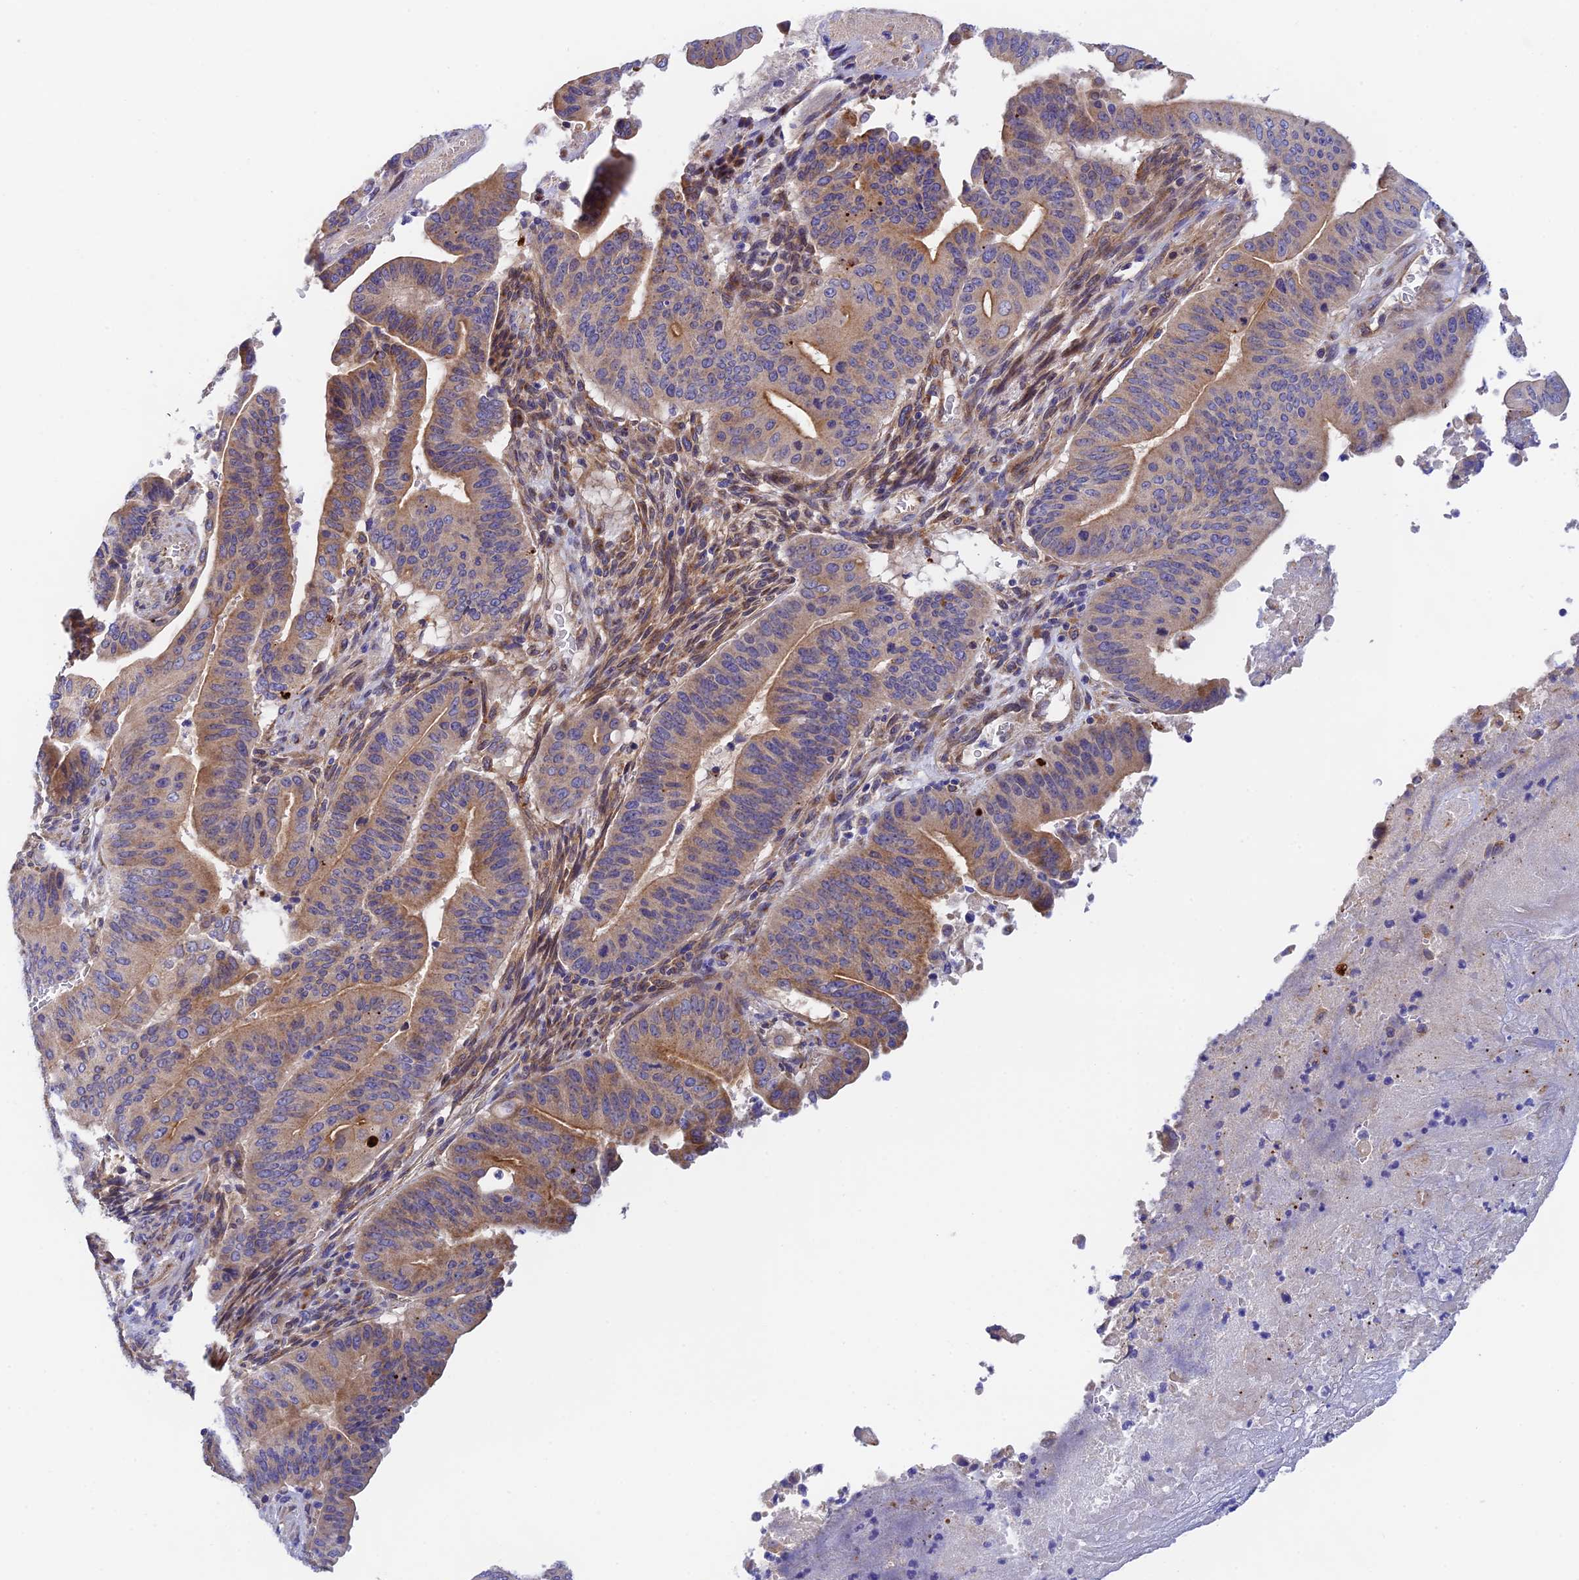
{"staining": {"intensity": "weak", "quantity": ">75%", "location": "cytoplasmic/membranous"}, "tissue": "pancreatic cancer", "cell_type": "Tumor cells", "image_type": "cancer", "snomed": [{"axis": "morphology", "description": "Adenocarcinoma, NOS"}, {"axis": "topography", "description": "Pancreas"}], "caption": "High-magnification brightfield microscopy of pancreatic cancer (adenocarcinoma) stained with DAB (3,3'-diaminobenzidine) (brown) and counterstained with hematoxylin (blue). tumor cells exhibit weak cytoplasmic/membranous positivity is seen in approximately>75% of cells.", "gene": "RANBP6", "patient": {"sex": "female", "age": 77}}